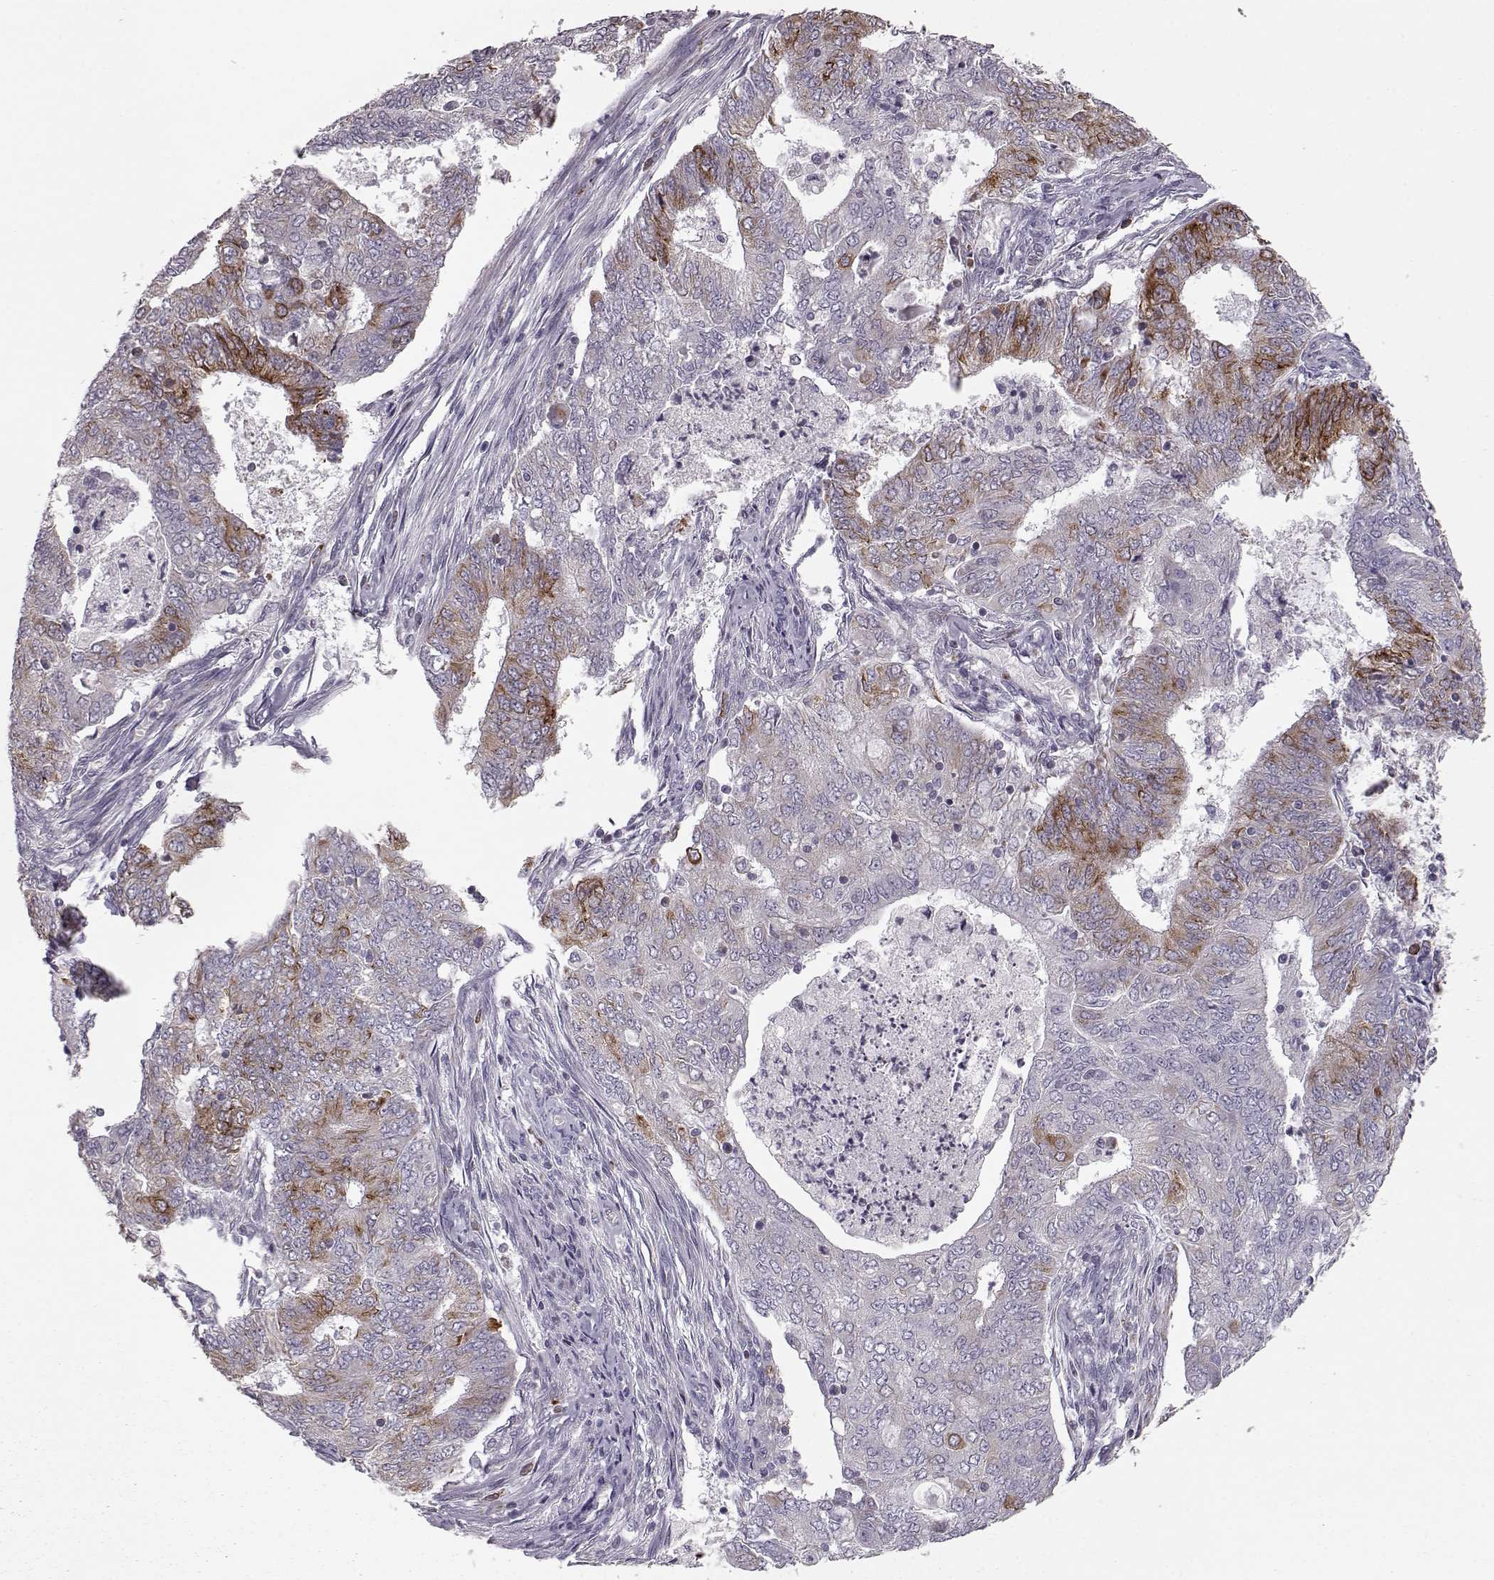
{"staining": {"intensity": "strong", "quantity": "<25%", "location": "cytoplasmic/membranous"}, "tissue": "endometrial cancer", "cell_type": "Tumor cells", "image_type": "cancer", "snomed": [{"axis": "morphology", "description": "Adenocarcinoma, NOS"}, {"axis": "topography", "description": "Endometrium"}], "caption": "Tumor cells demonstrate medium levels of strong cytoplasmic/membranous staining in about <25% of cells in endometrial cancer.", "gene": "ELOVL5", "patient": {"sex": "female", "age": 62}}